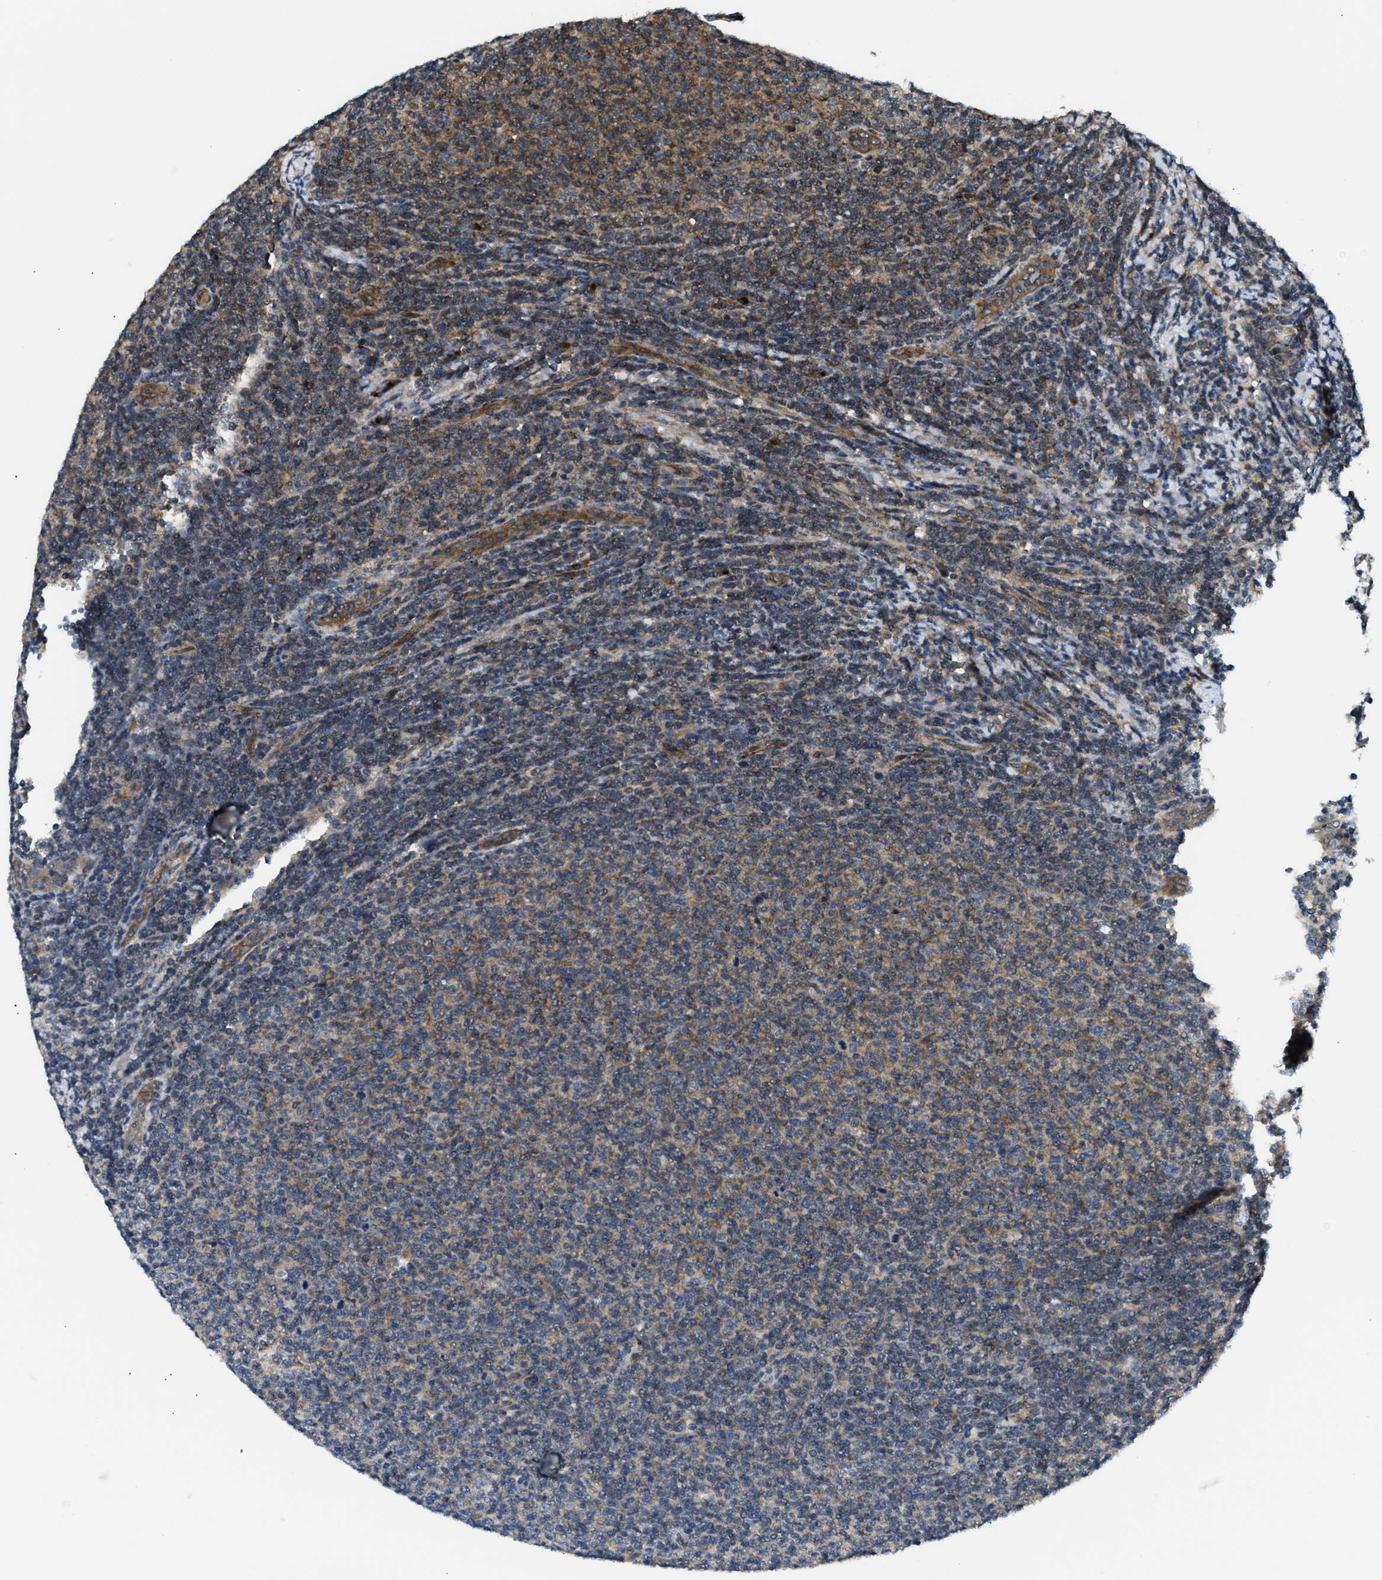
{"staining": {"intensity": "weak", "quantity": "<25%", "location": "cytoplasmic/membranous"}, "tissue": "lymphoma", "cell_type": "Tumor cells", "image_type": "cancer", "snomed": [{"axis": "morphology", "description": "Malignant lymphoma, non-Hodgkin's type, Low grade"}, {"axis": "topography", "description": "Lymph node"}], "caption": "The immunohistochemistry image has no significant expression in tumor cells of low-grade malignant lymphoma, non-Hodgkin's type tissue.", "gene": "PNPLA8", "patient": {"sex": "male", "age": 66}}